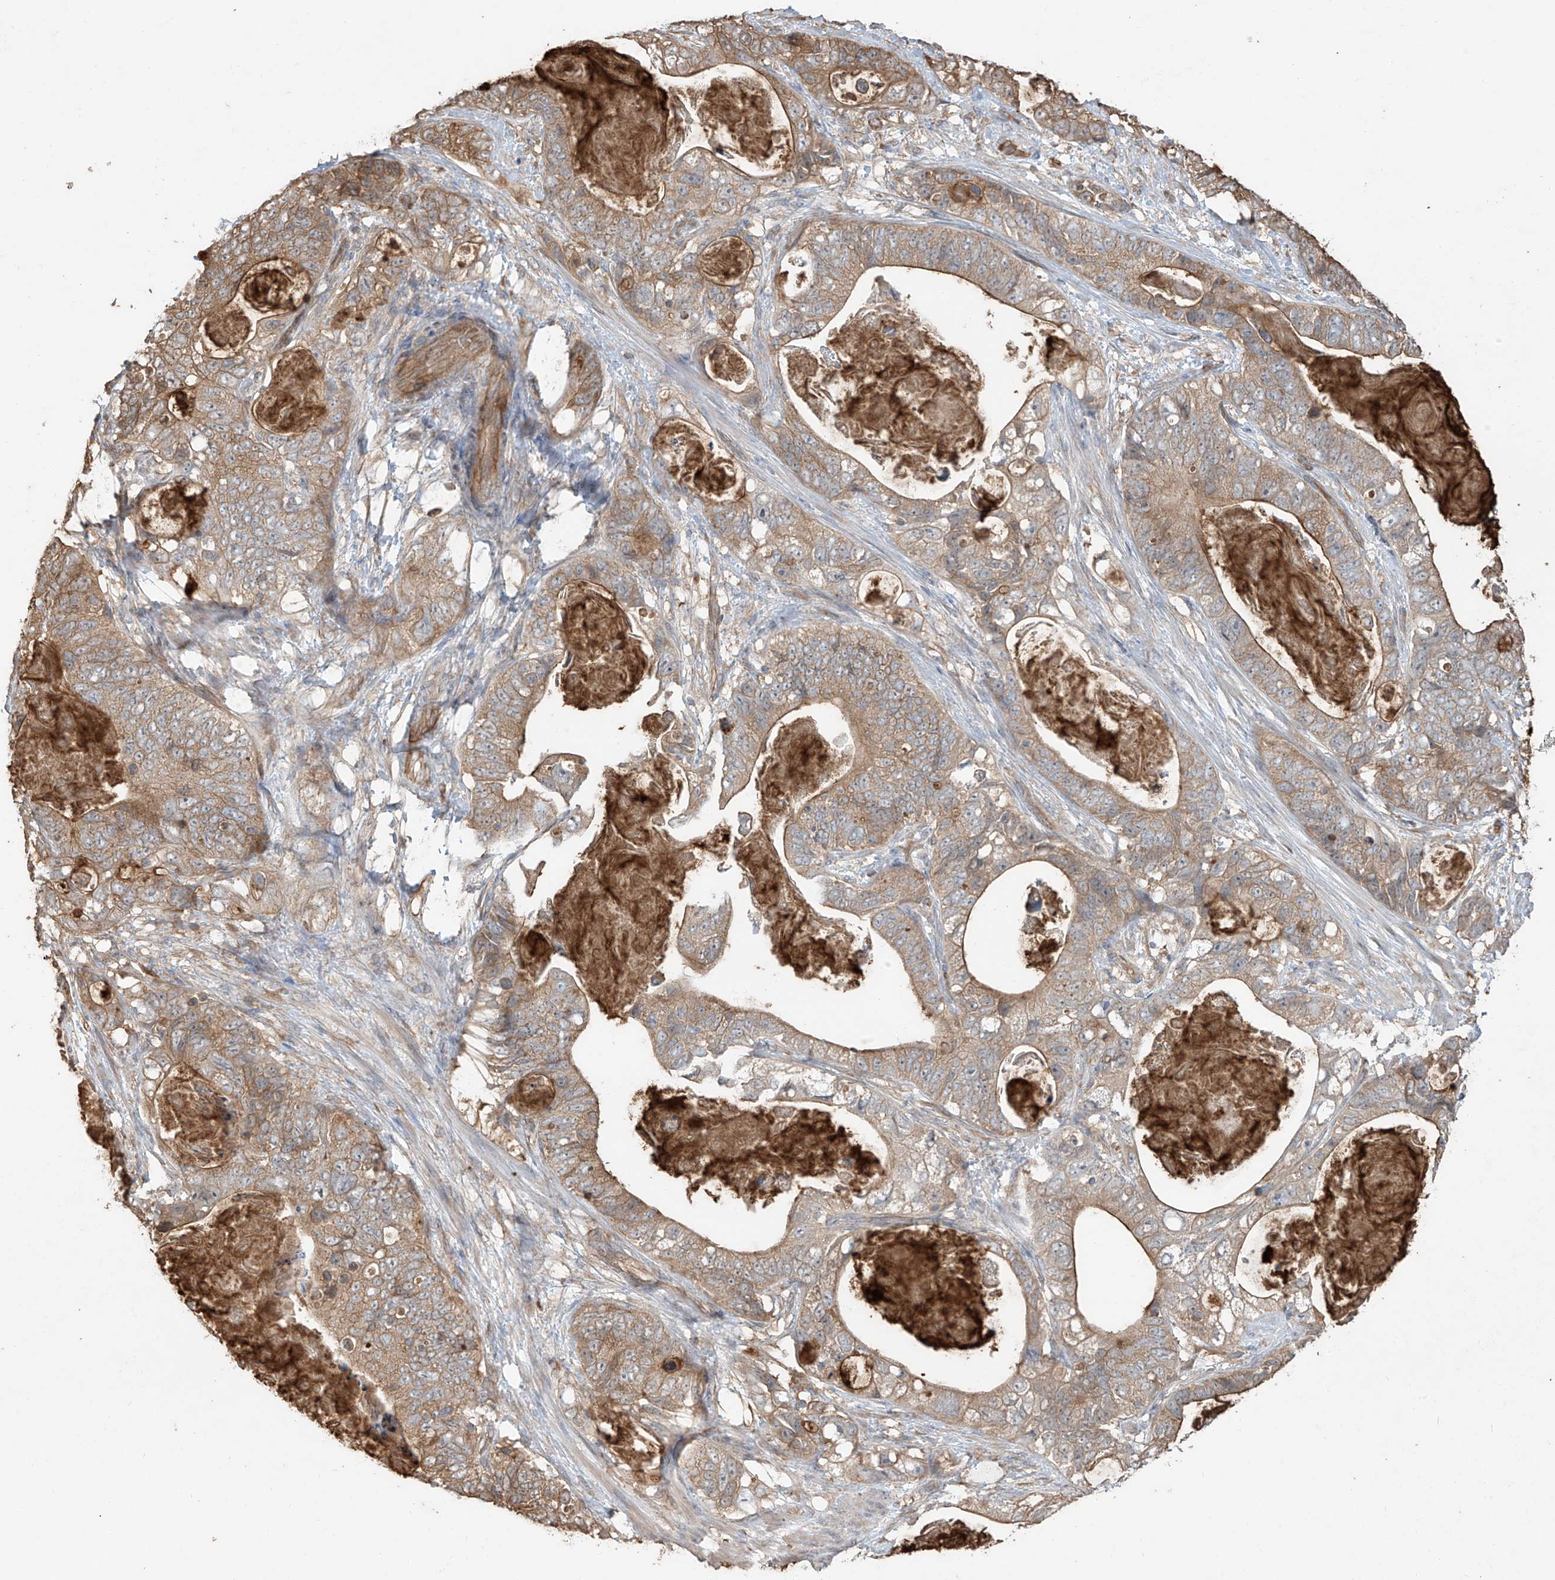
{"staining": {"intensity": "moderate", "quantity": ">75%", "location": "cytoplasmic/membranous"}, "tissue": "stomach cancer", "cell_type": "Tumor cells", "image_type": "cancer", "snomed": [{"axis": "morphology", "description": "Normal tissue, NOS"}, {"axis": "morphology", "description": "Adenocarcinoma, NOS"}, {"axis": "topography", "description": "Stomach"}], "caption": "Moderate cytoplasmic/membranous expression is appreciated in approximately >75% of tumor cells in adenocarcinoma (stomach).", "gene": "AGBL5", "patient": {"sex": "female", "age": 89}}